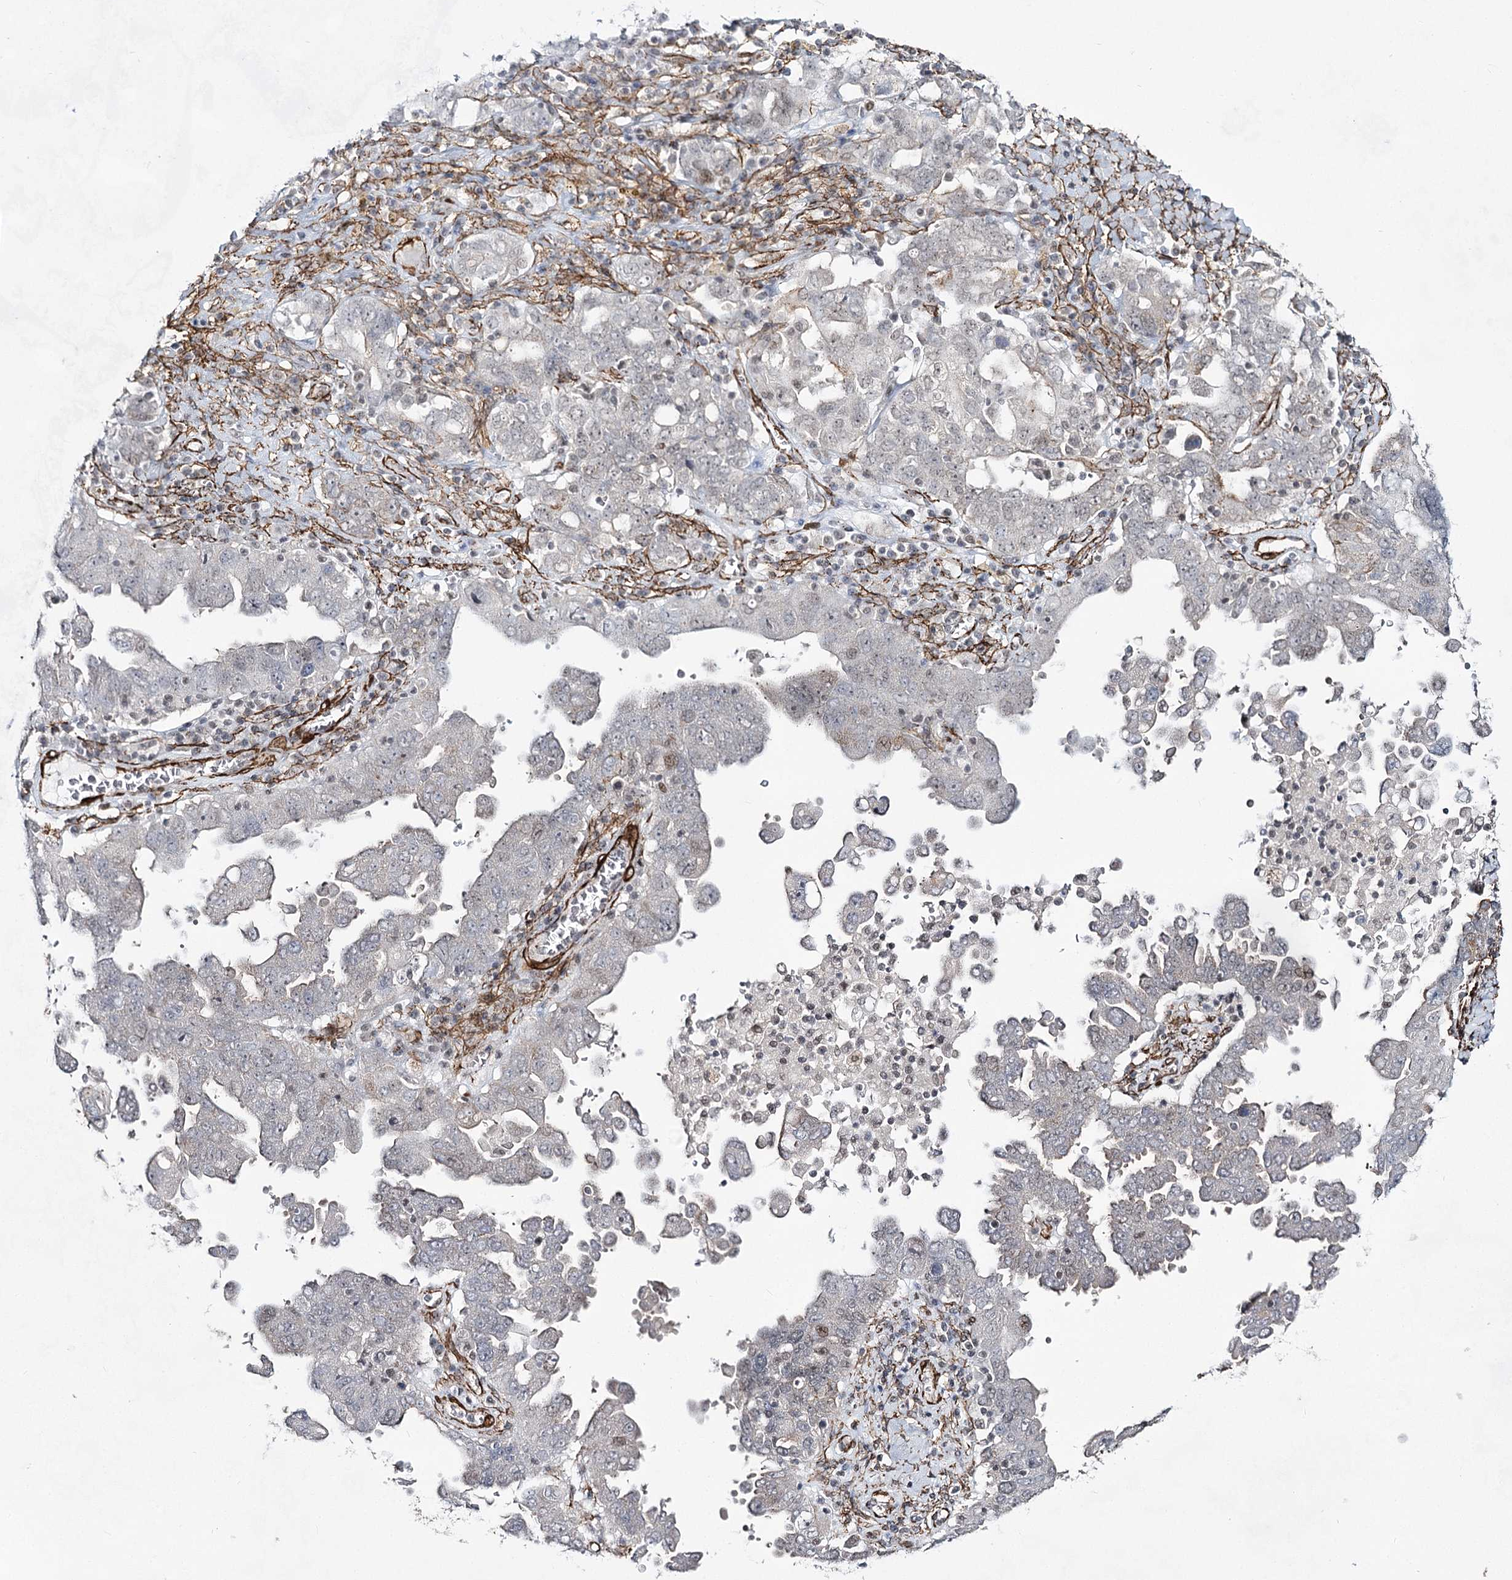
{"staining": {"intensity": "negative", "quantity": "none", "location": "none"}, "tissue": "ovarian cancer", "cell_type": "Tumor cells", "image_type": "cancer", "snomed": [{"axis": "morphology", "description": "Carcinoma, endometroid"}, {"axis": "topography", "description": "Ovary"}], "caption": "Immunohistochemistry (IHC) micrograph of neoplastic tissue: human endometroid carcinoma (ovarian) stained with DAB reveals no significant protein positivity in tumor cells.", "gene": "CWF19L1", "patient": {"sex": "female", "age": 62}}